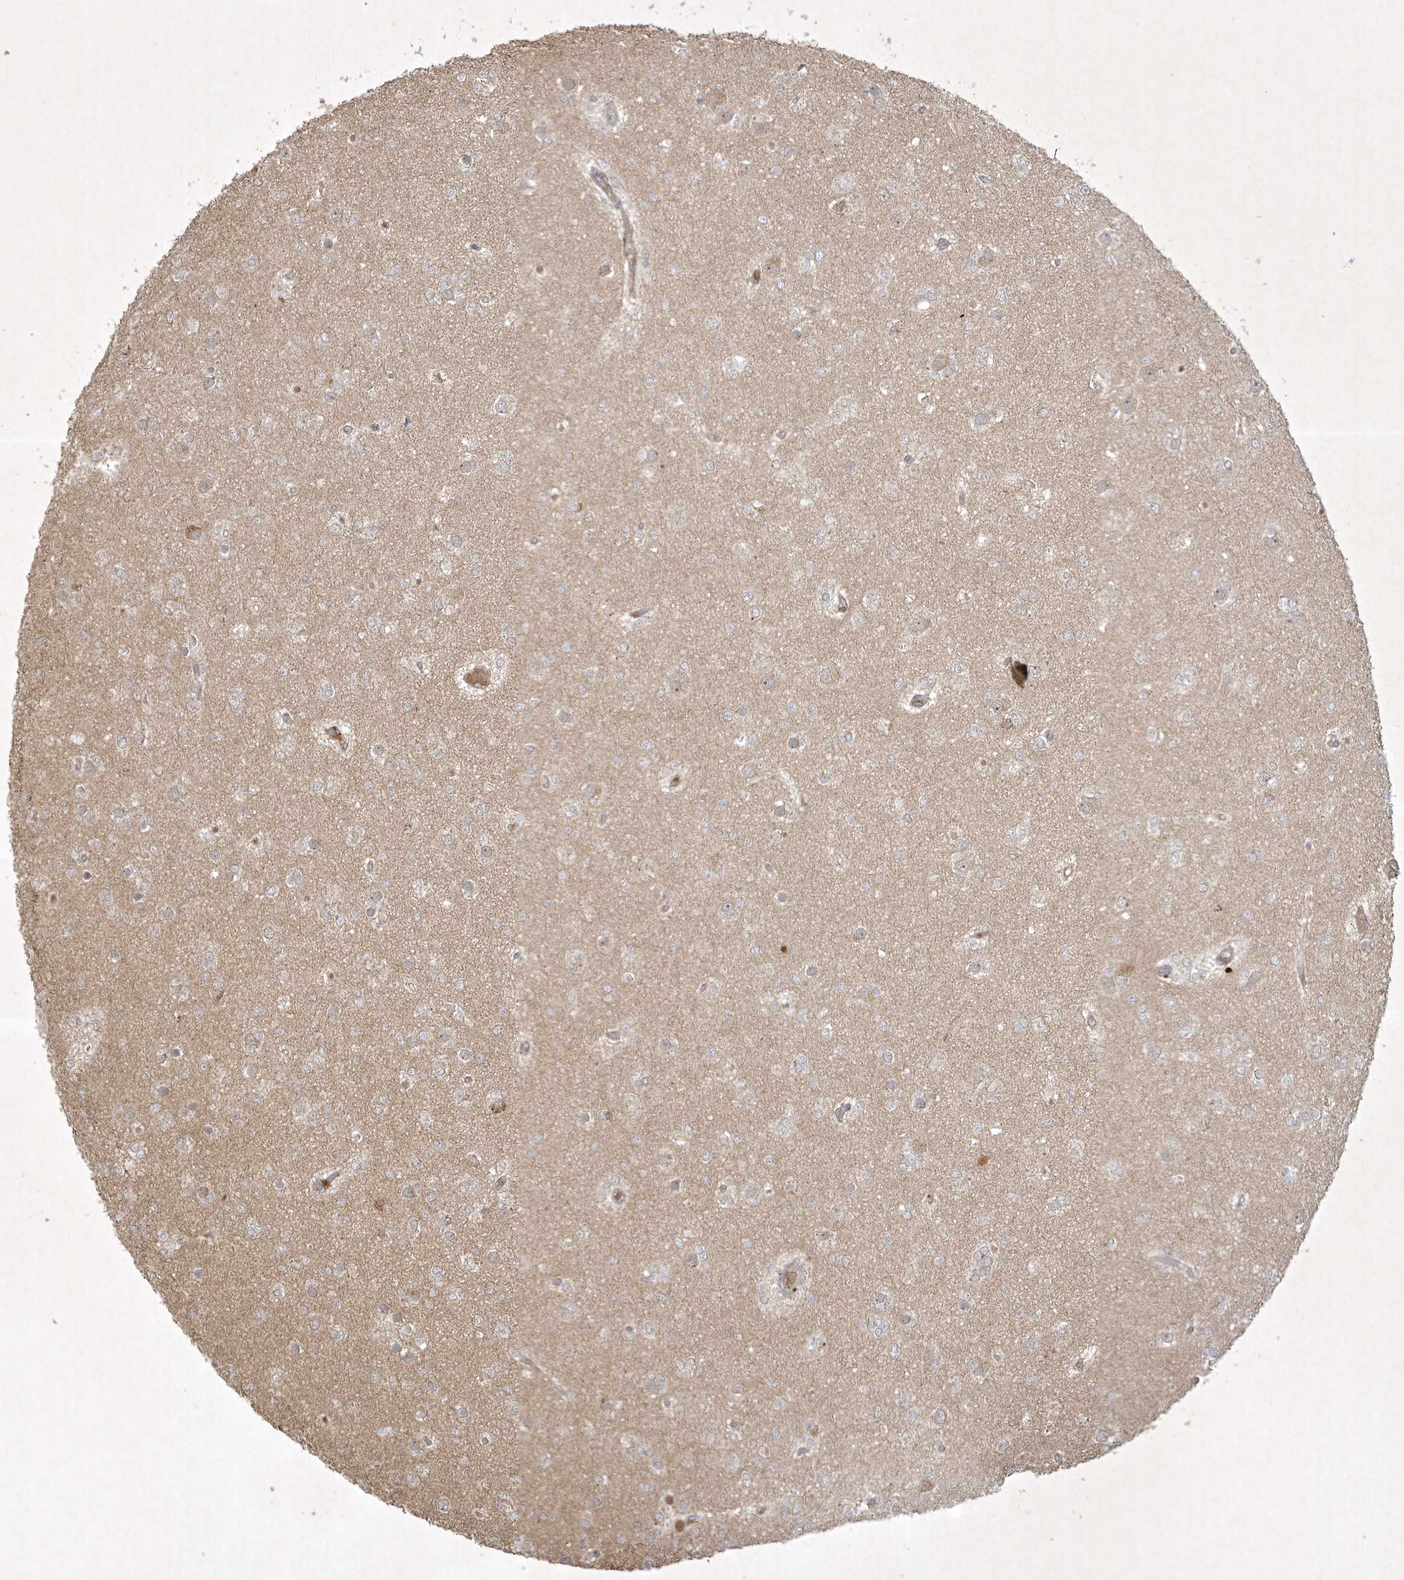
{"staining": {"intensity": "negative", "quantity": "none", "location": "none"}, "tissue": "glioma", "cell_type": "Tumor cells", "image_type": "cancer", "snomed": [{"axis": "morphology", "description": "Glioma, malignant, Low grade"}, {"axis": "topography", "description": "Brain"}], "caption": "A photomicrograph of glioma stained for a protein displays no brown staining in tumor cells.", "gene": "FAM83C", "patient": {"sex": "female", "age": 22}}